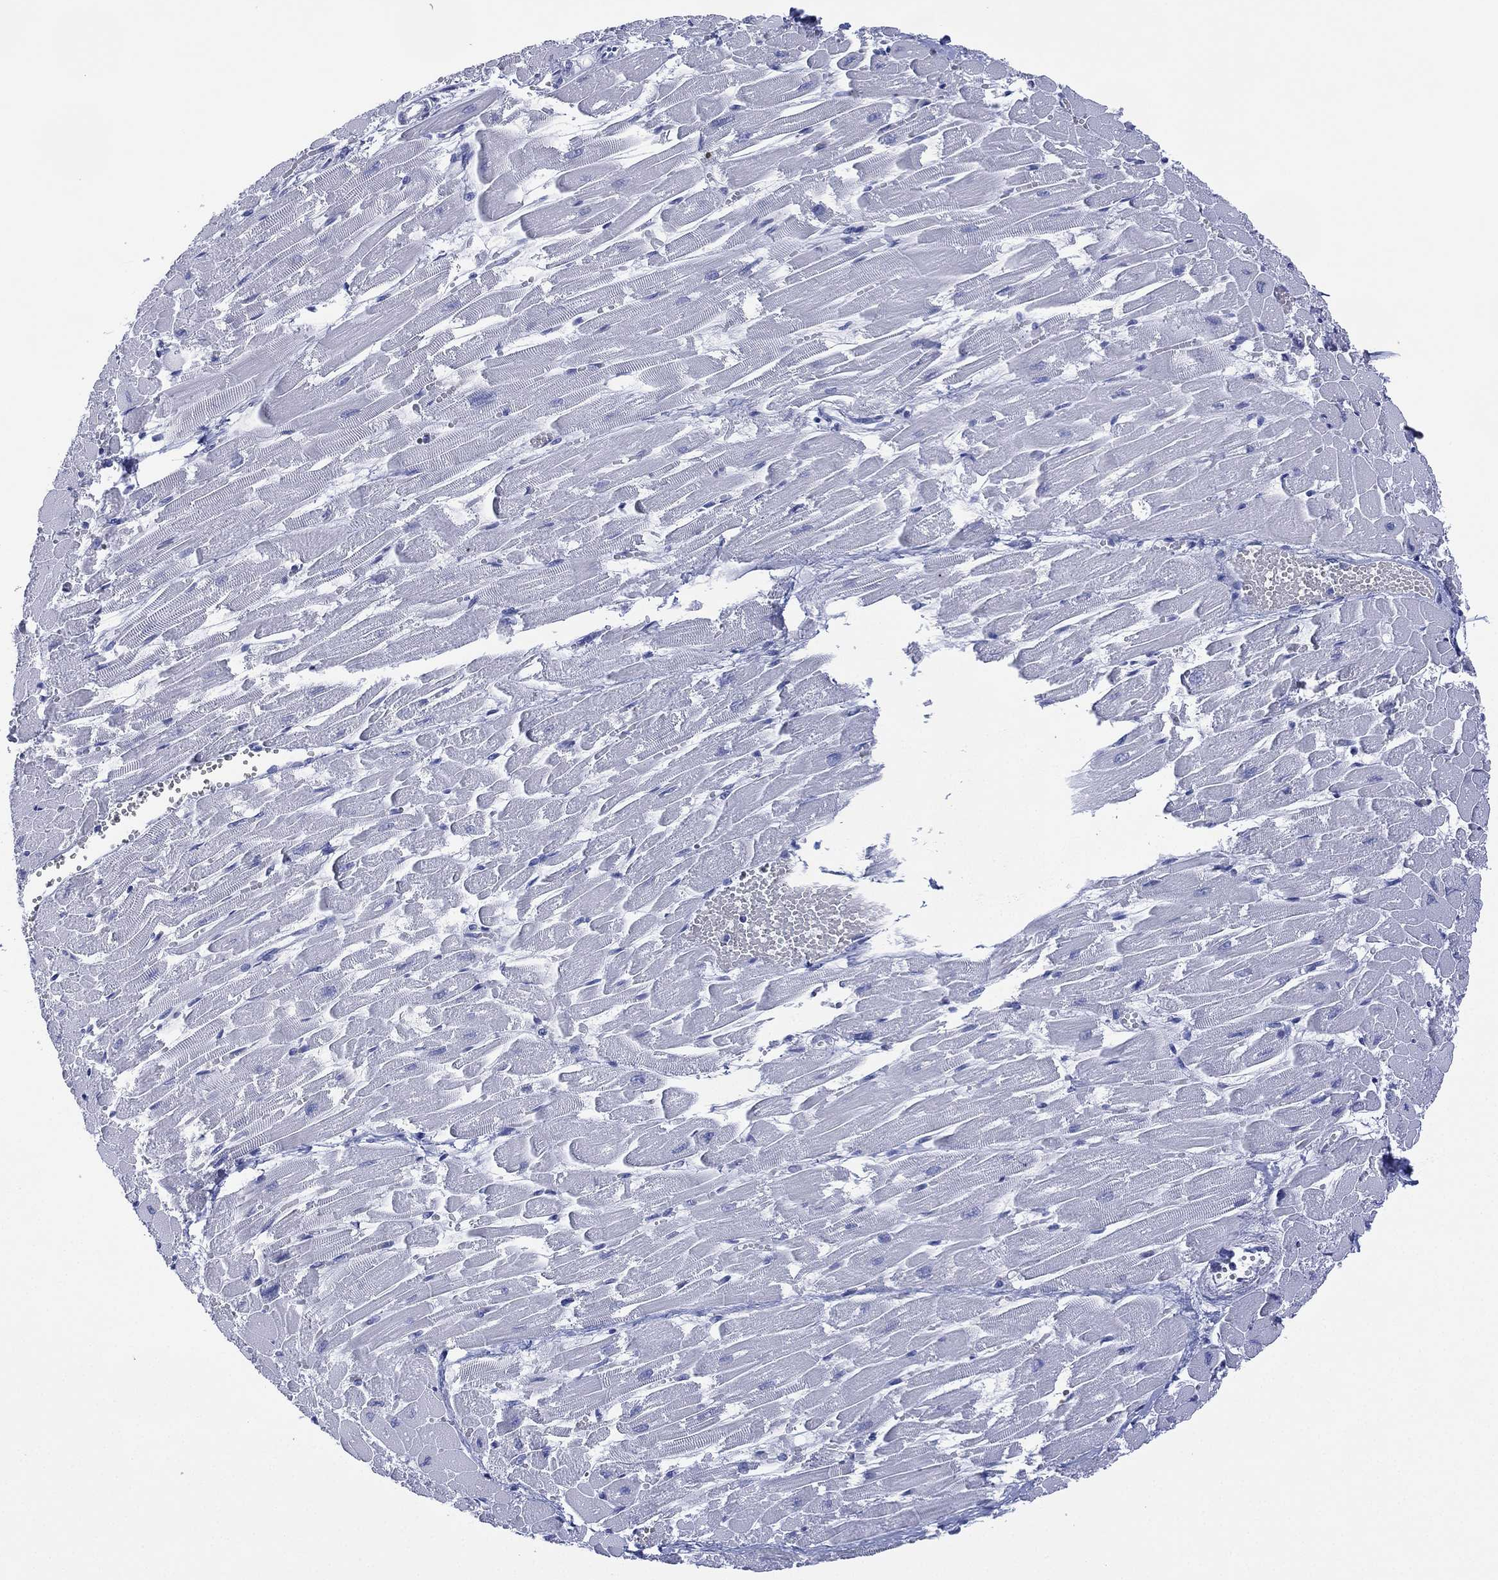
{"staining": {"intensity": "negative", "quantity": "none", "location": "none"}, "tissue": "heart muscle", "cell_type": "Cardiomyocytes", "image_type": "normal", "snomed": [{"axis": "morphology", "description": "Normal tissue, NOS"}, {"axis": "topography", "description": "Heart"}], "caption": "The histopathology image displays no staining of cardiomyocytes in unremarkable heart muscle.", "gene": "DSG1", "patient": {"sex": "female", "age": 52}}